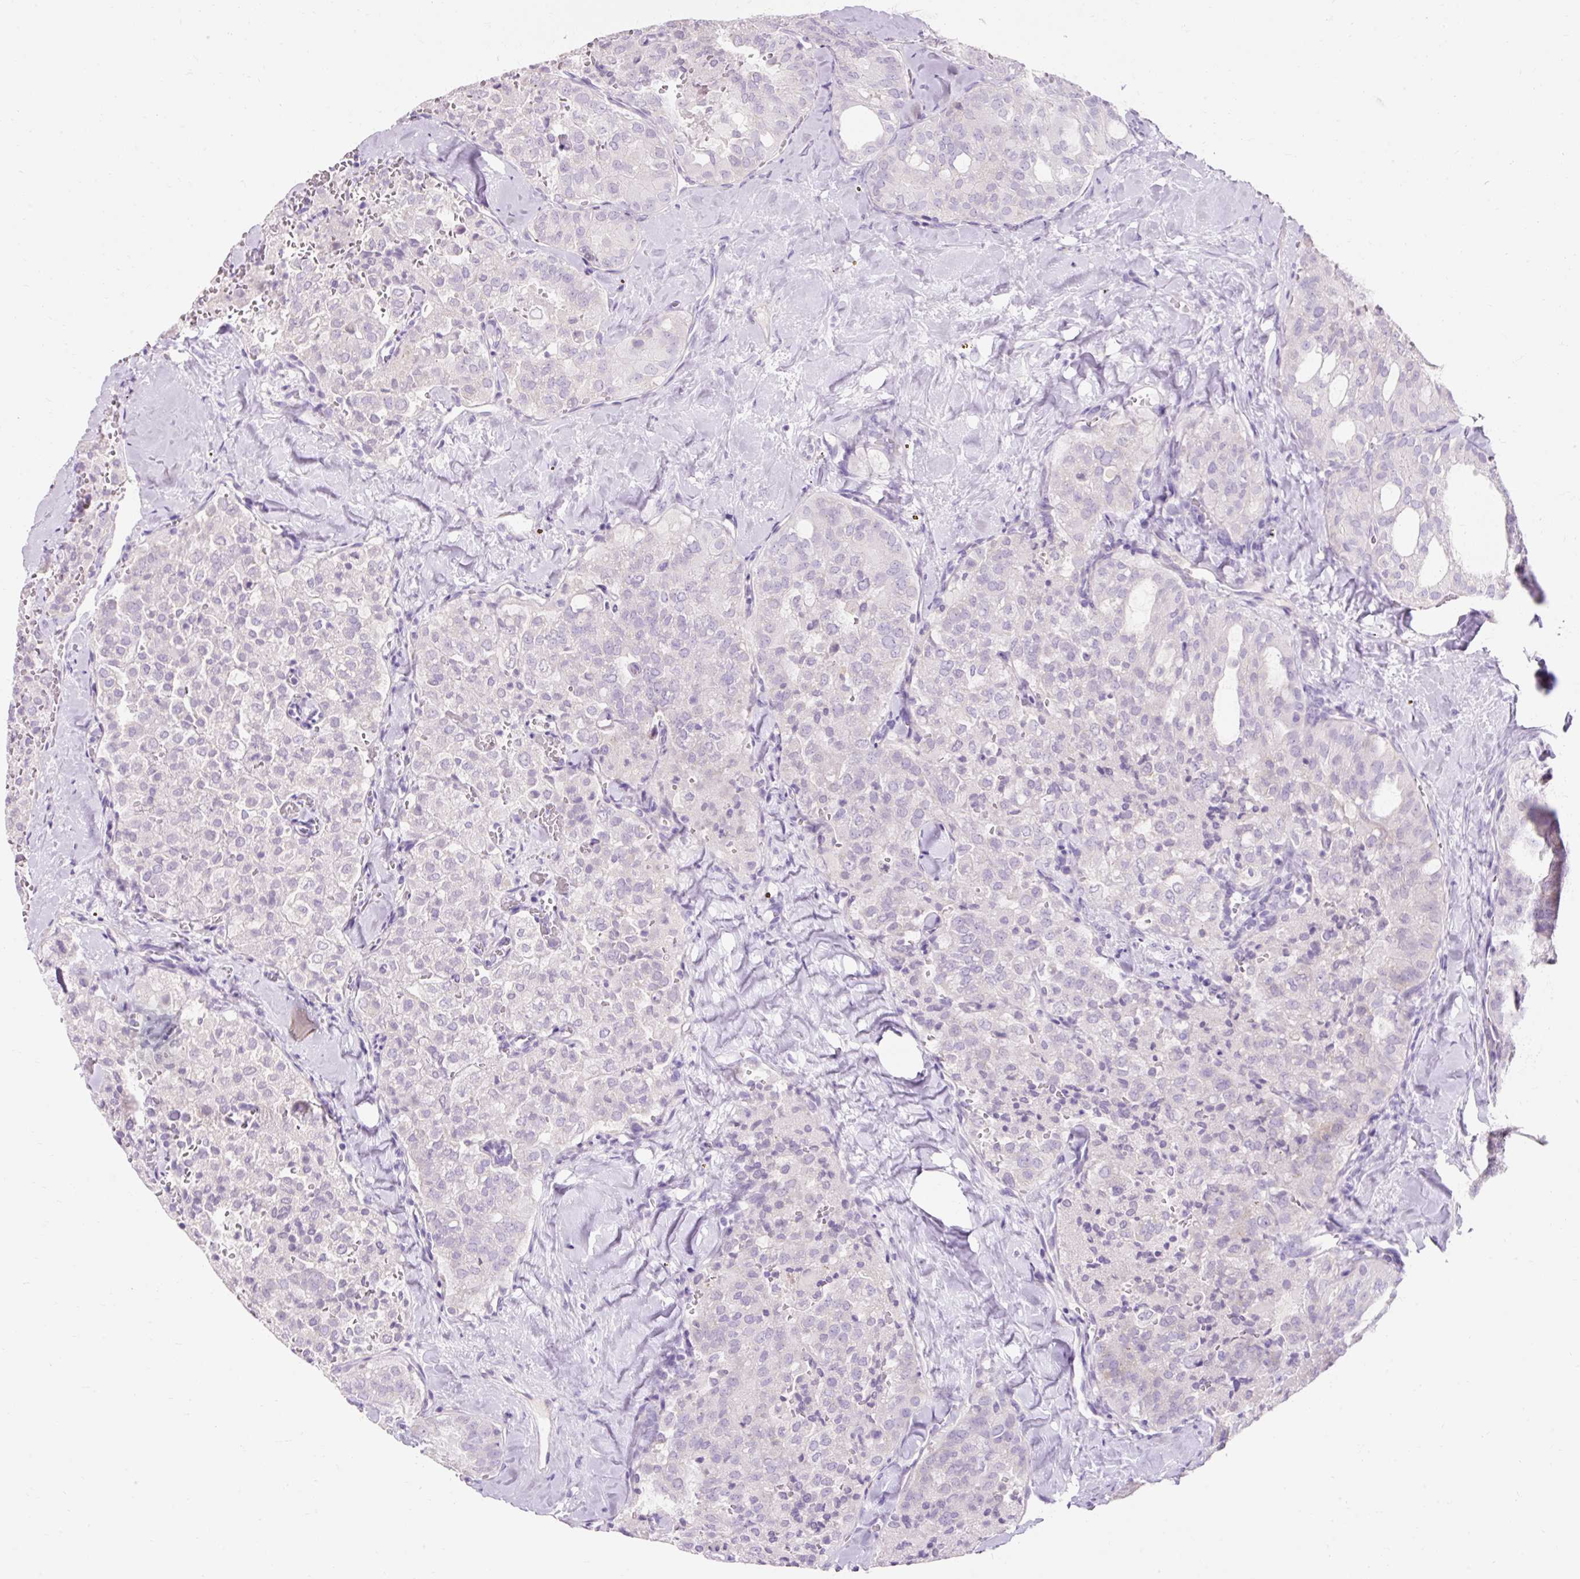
{"staining": {"intensity": "negative", "quantity": "none", "location": "none"}, "tissue": "thyroid cancer", "cell_type": "Tumor cells", "image_type": "cancer", "snomed": [{"axis": "morphology", "description": "Follicular adenoma carcinoma, NOS"}, {"axis": "topography", "description": "Thyroid gland"}], "caption": "Immunohistochemistry (IHC) of human thyroid follicular adenoma carcinoma exhibits no expression in tumor cells. (DAB immunohistochemistry (IHC) with hematoxylin counter stain).", "gene": "TMEM213", "patient": {"sex": "male", "age": 75}}